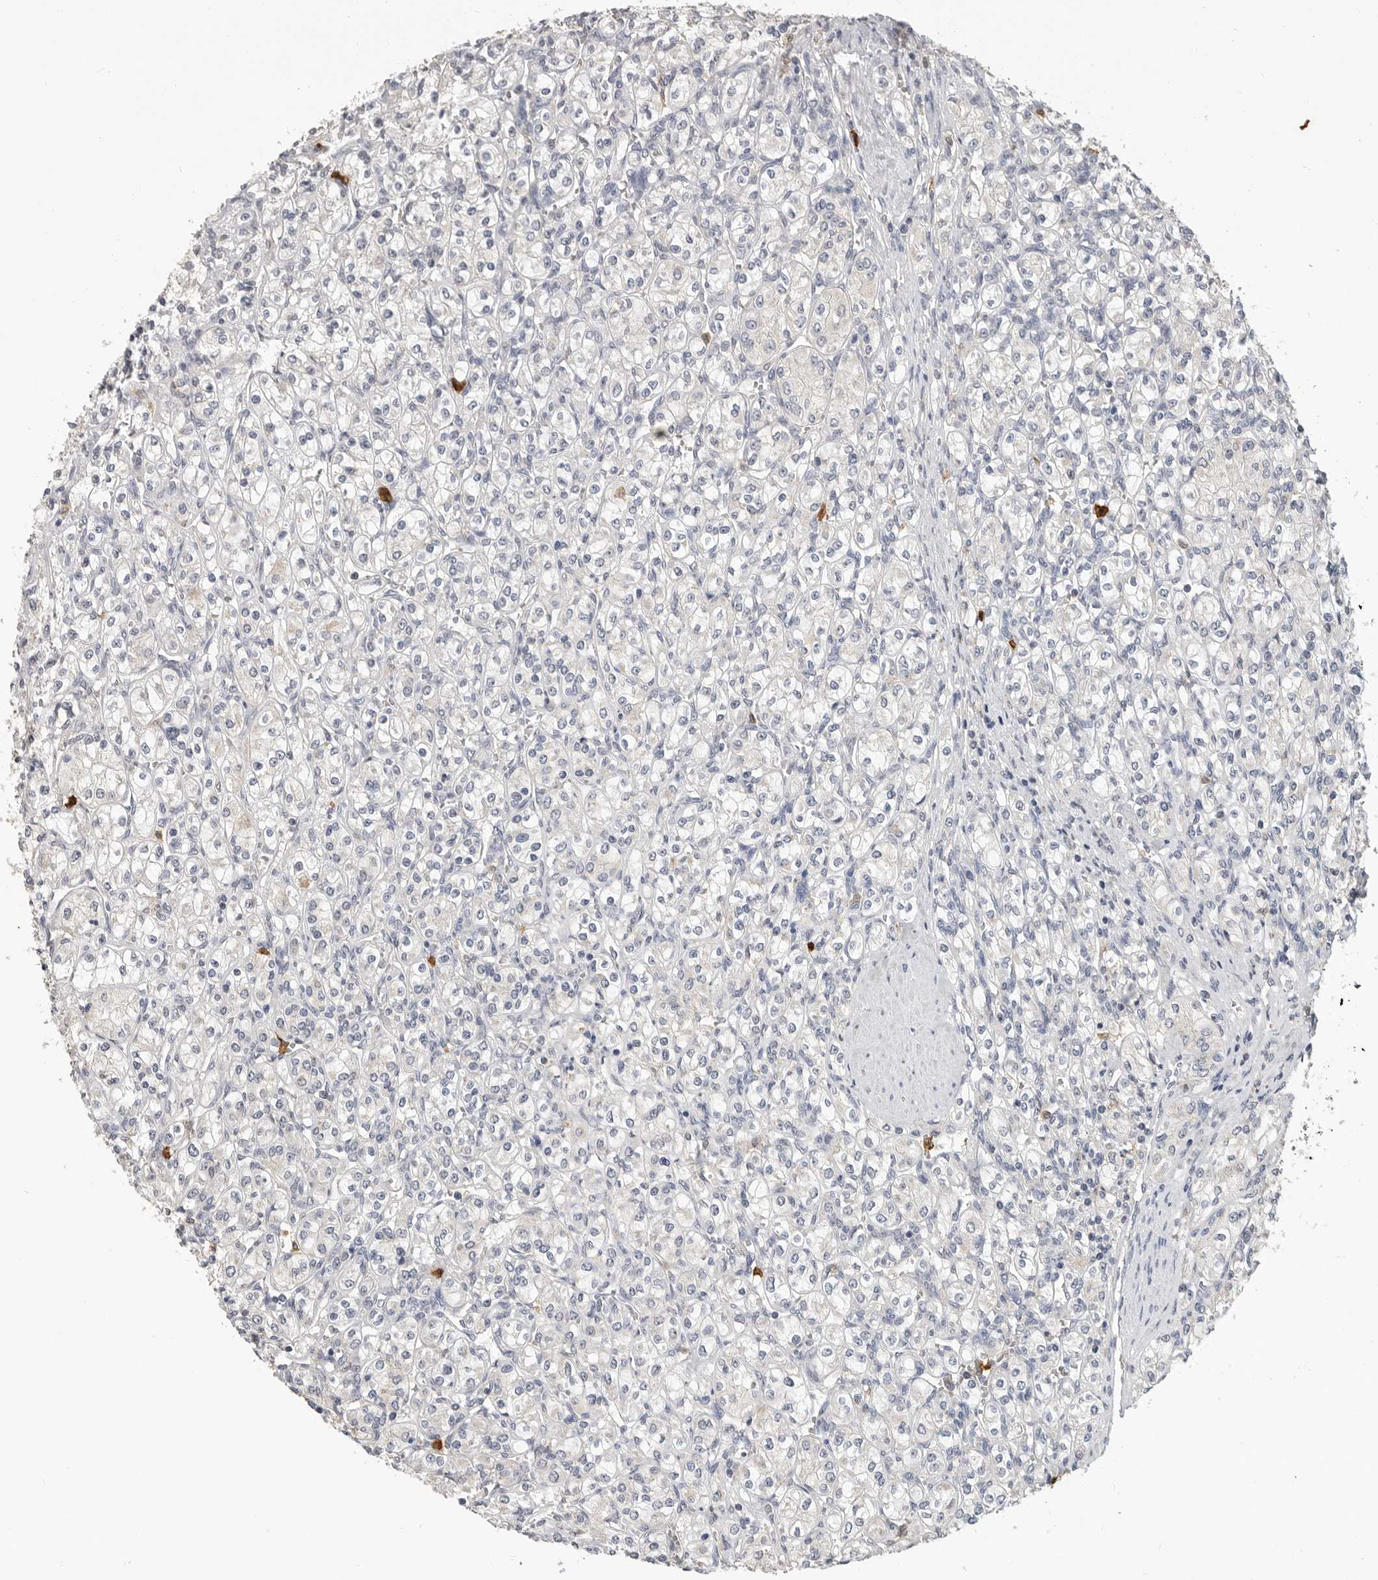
{"staining": {"intensity": "negative", "quantity": "none", "location": "none"}, "tissue": "renal cancer", "cell_type": "Tumor cells", "image_type": "cancer", "snomed": [{"axis": "morphology", "description": "Adenocarcinoma, NOS"}, {"axis": "topography", "description": "Kidney"}], "caption": "High magnification brightfield microscopy of renal cancer (adenocarcinoma) stained with DAB (3,3'-diaminobenzidine) (brown) and counterstained with hematoxylin (blue): tumor cells show no significant staining. (DAB (3,3'-diaminobenzidine) immunohistochemistry (IHC), high magnification).", "gene": "LTBR", "patient": {"sex": "male", "age": 77}}